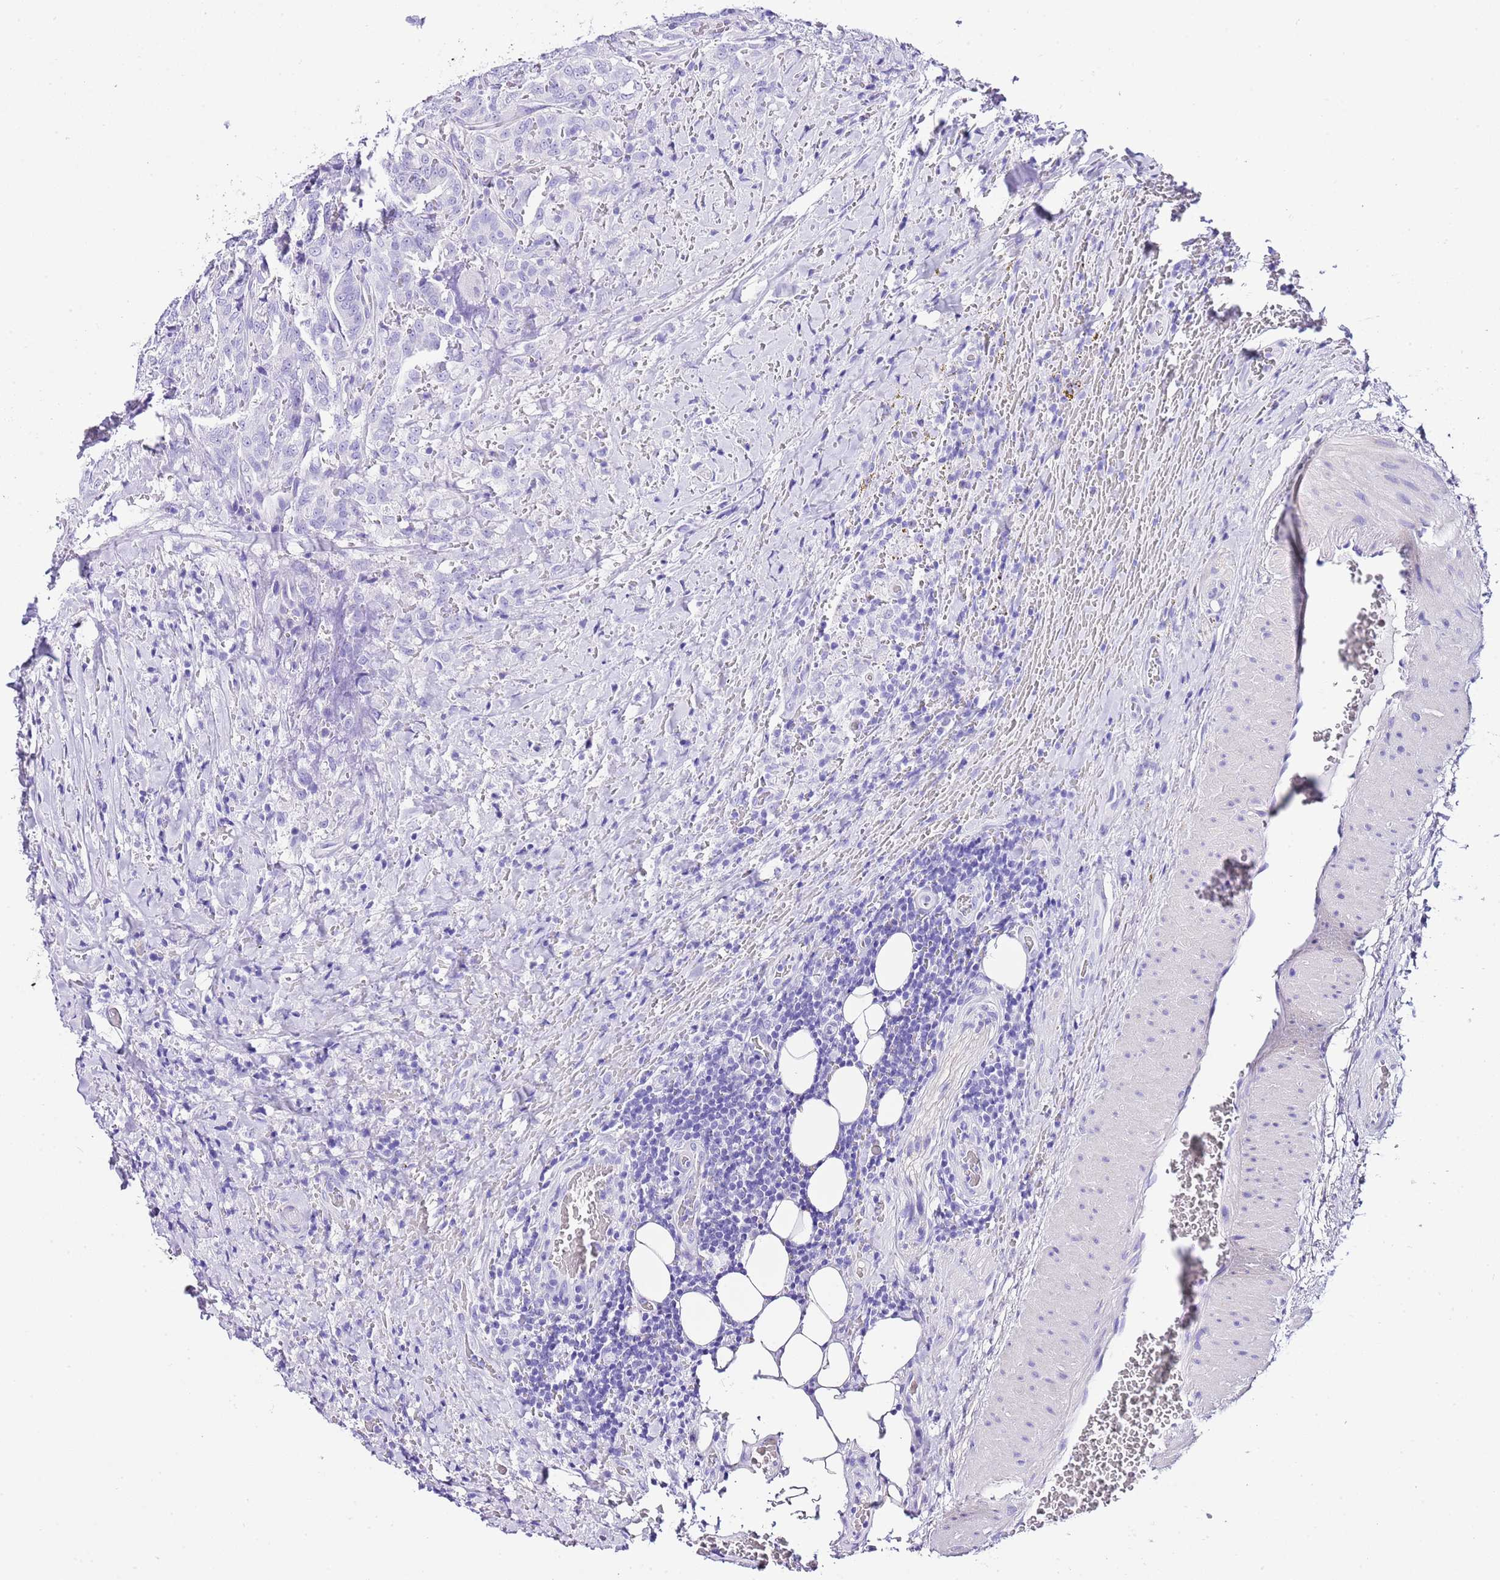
{"staining": {"intensity": "negative", "quantity": "none", "location": "none"}, "tissue": "thyroid cancer", "cell_type": "Tumor cells", "image_type": "cancer", "snomed": [{"axis": "morphology", "description": "Papillary adenocarcinoma, NOS"}, {"axis": "topography", "description": "Thyroid gland"}], "caption": "Immunohistochemistry (IHC) photomicrograph of neoplastic tissue: human thyroid cancer stained with DAB (3,3'-diaminobenzidine) demonstrates no significant protein expression in tumor cells.", "gene": "KCNC1", "patient": {"sex": "male", "age": 61}}